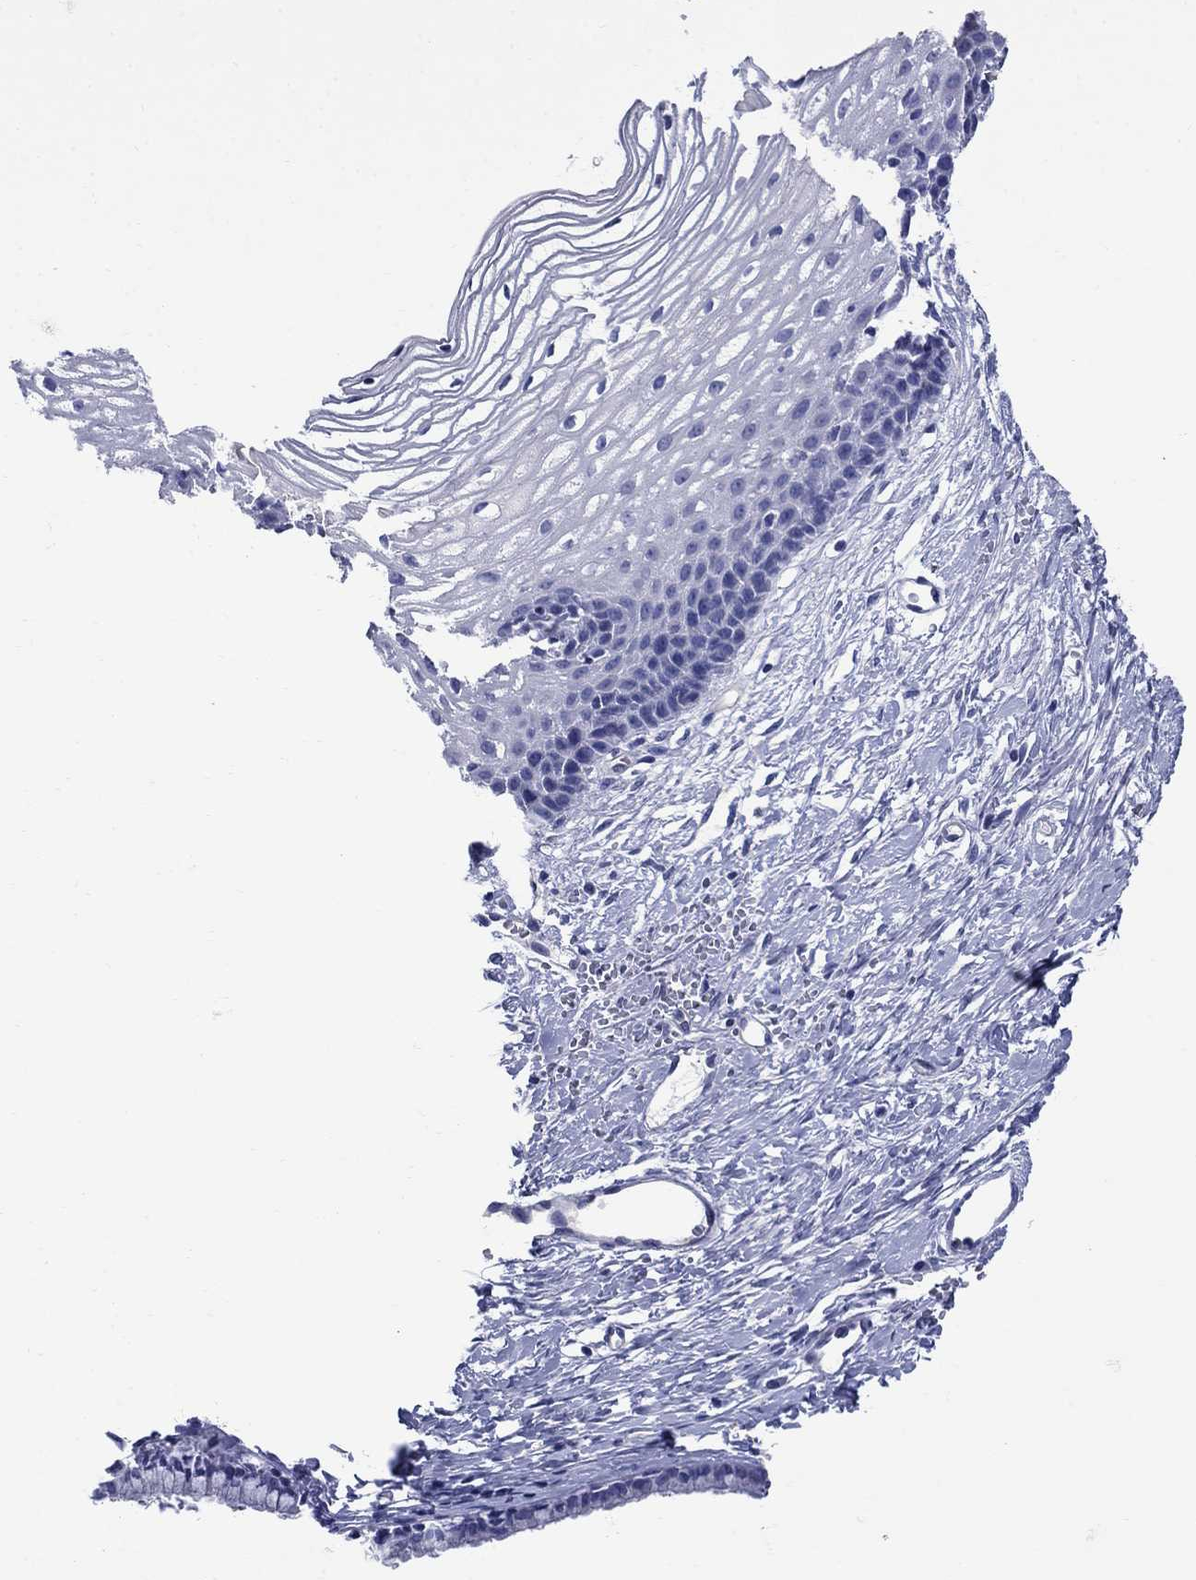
{"staining": {"intensity": "negative", "quantity": "none", "location": "none"}, "tissue": "cervix", "cell_type": "Glandular cells", "image_type": "normal", "snomed": [{"axis": "morphology", "description": "Normal tissue, NOS"}, {"axis": "topography", "description": "Cervix"}], "caption": "Histopathology image shows no significant protein positivity in glandular cells of unremarkable cervix.", "gene": "SMCP", "patient": {"sex": "female", "age": 40}}